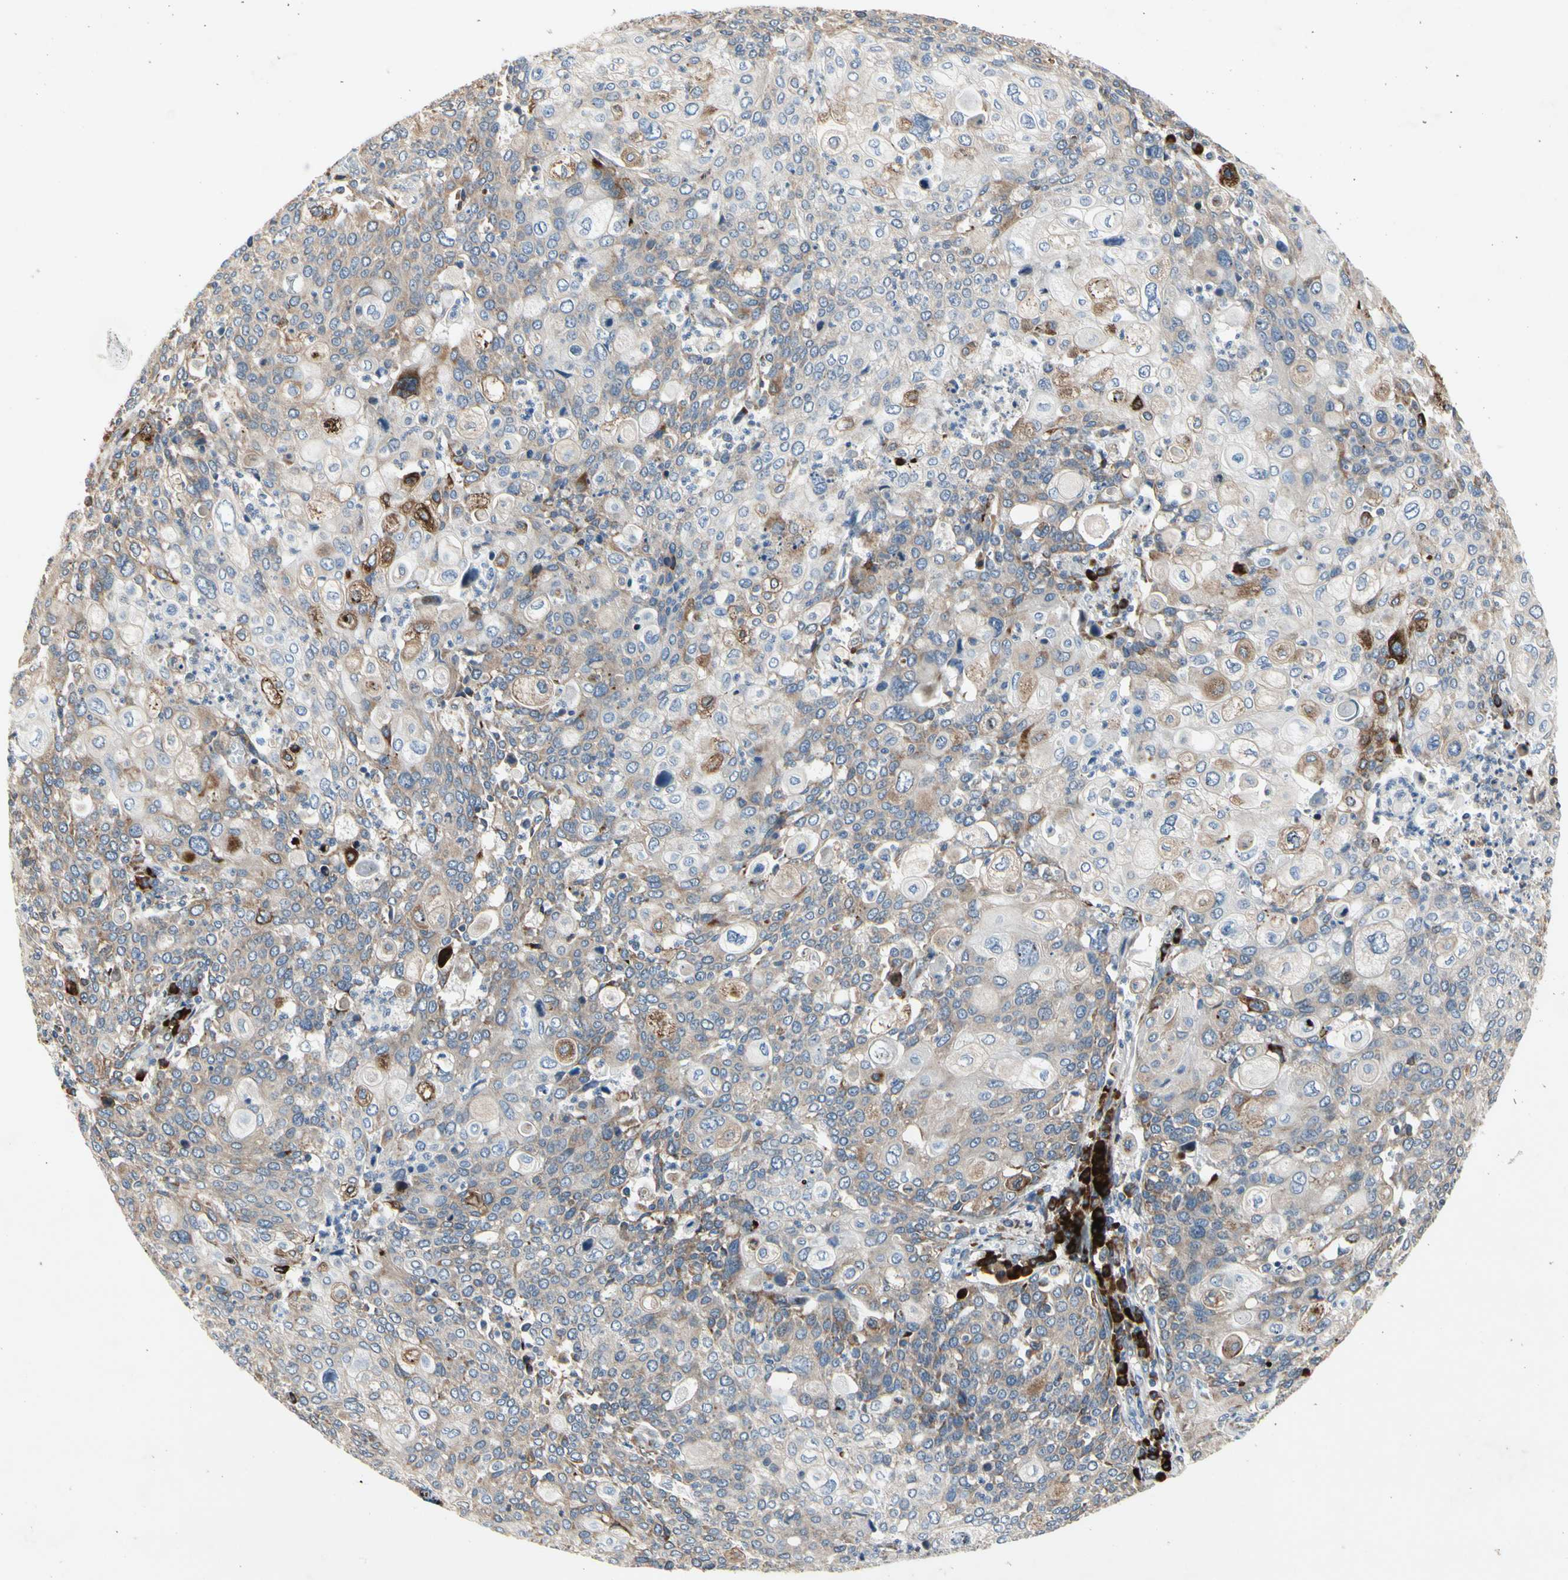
{"staining": {"intensity": "weak", "quantity": ">75%", "location": "cytoplasmic/membranous"}, "tissue": "cervical cancer", "cell_type": "Tumor cells", "image_type": "cancer", "snomed": [{"axis": "morphology", "description": "Squamous cell carcinoma, NOS"}, {"axis": "topography", "description": "Cervix"}], "caption": "Cervical cancer stained with a protein marker demonstrates weak staining in tumor cells.", "gene": "MMEL1", "patient": {"sex": "female", "age": 40}}